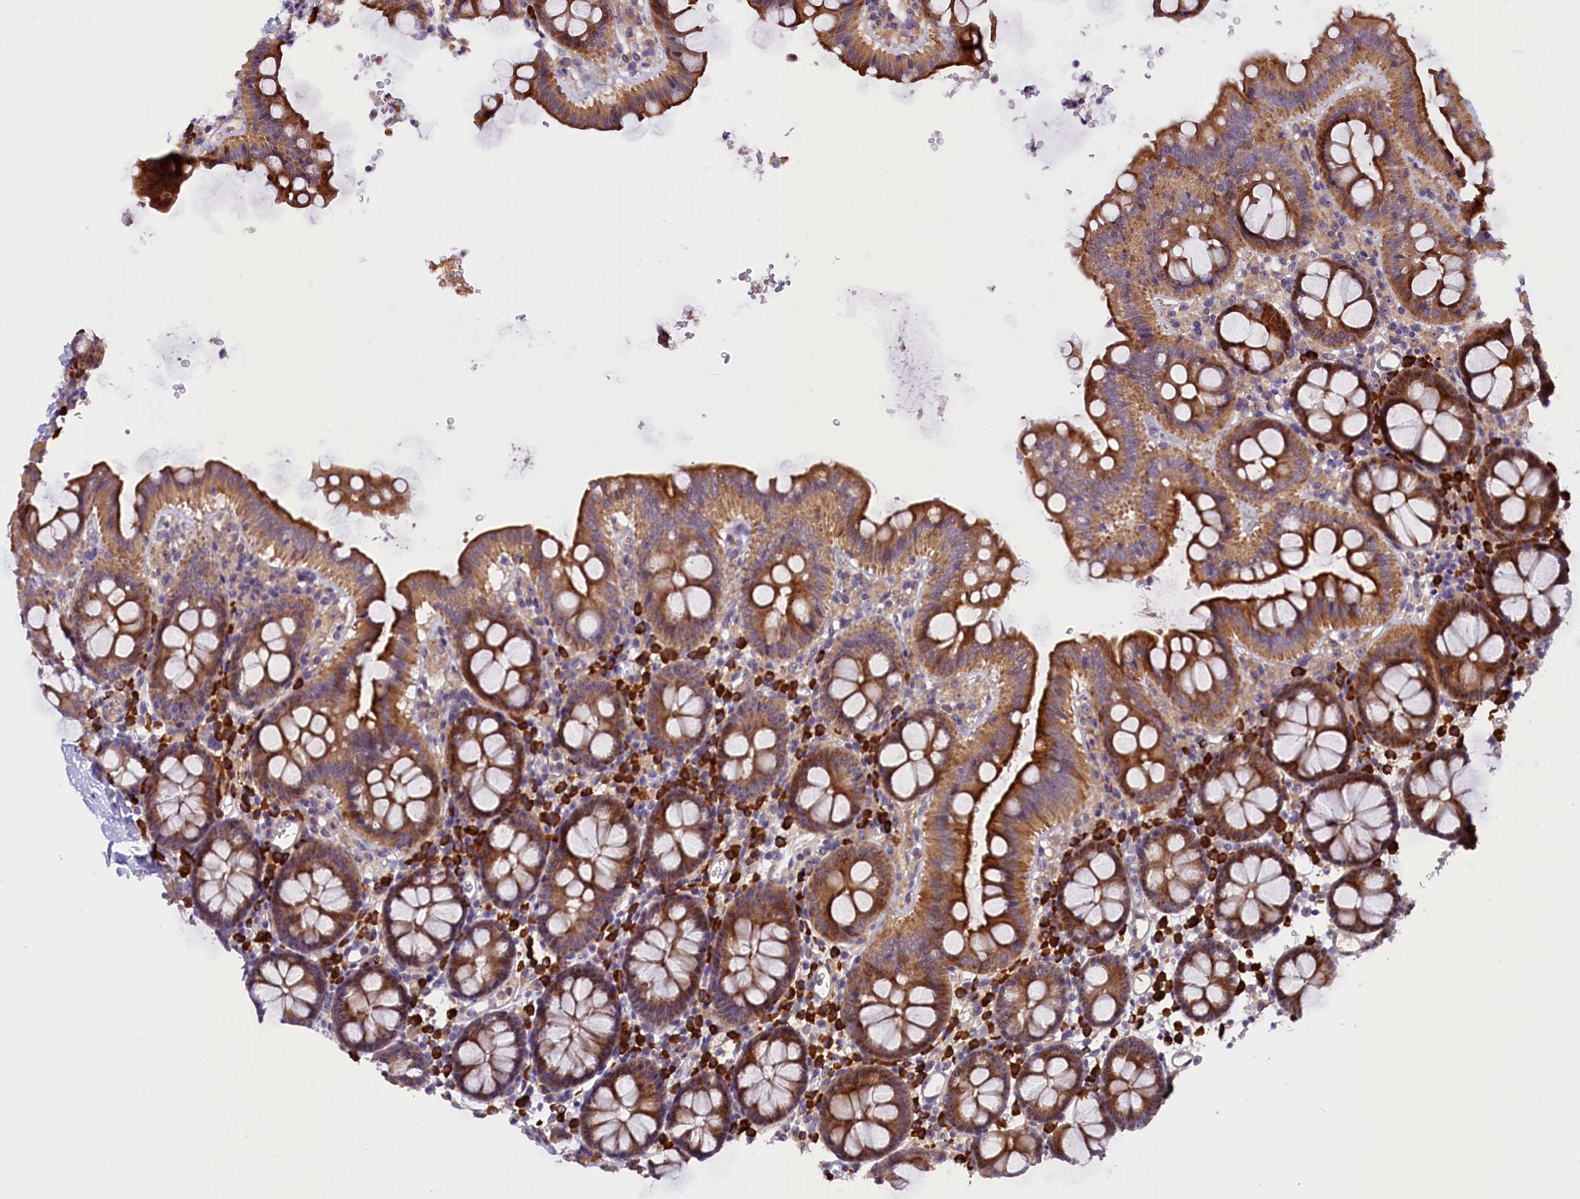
{"staining": {"intensity": "moderate", "quantity": ">75%", "location": "cytoplasmic/membranous"}, "tissue": "colon", "cell_type": "Glandular cells", "image_type": "normal", "snomed": [{"axis": "morphology", "description": "Normal tissue, NOS"}, {"axis": "topography", "description": "Colon"}], "caption": "Human colon stained for a protein (brown) demonstrates moderate cytoplasmic/membranous positive staining in about >75% of glandular cells.", "gene": "FRY", "patient": {"sex": "male", "age": 75}}